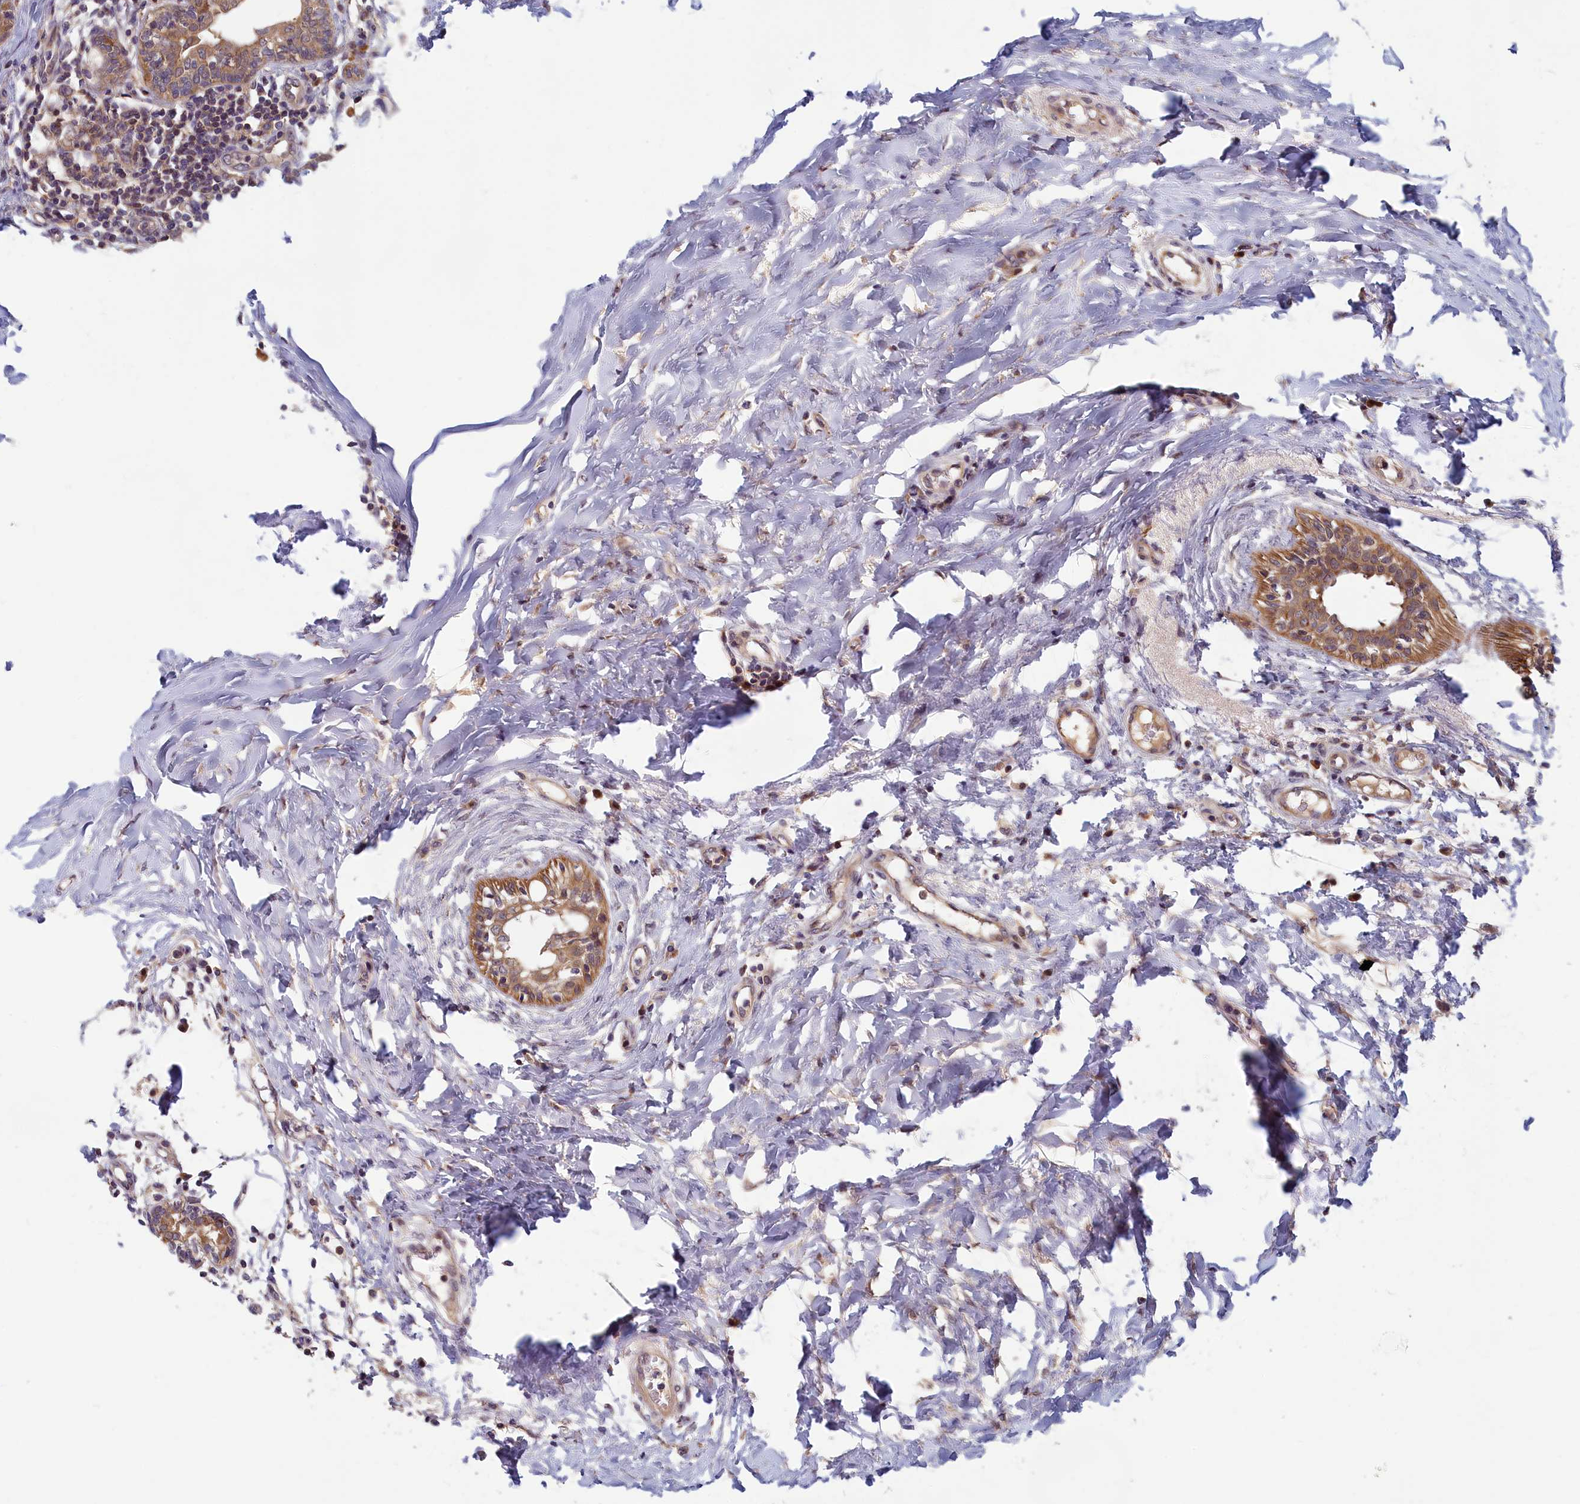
{"staining": {"intensity": "moderate", "quantity": ">75%", "location": "cytoplasmic/membranous"}, "tissue": "breast cancer", "cell_type": "Tumor cells", "image_type": "cancer", "snomed": [{"axis": "morphology", "description": "Duct carcinoma"}, {"axis": "topography", "description": "Breast"}], "caption": "The histopathology image exhibits immunohistochemical staining of intraductal carcinoma (breast). There is moderate cytoplasmic/membranous expression is appreciated in approximately >75% of tumor cells.", "gene": "CCDC15", "patient": {"sex": "female", "age": 40}}